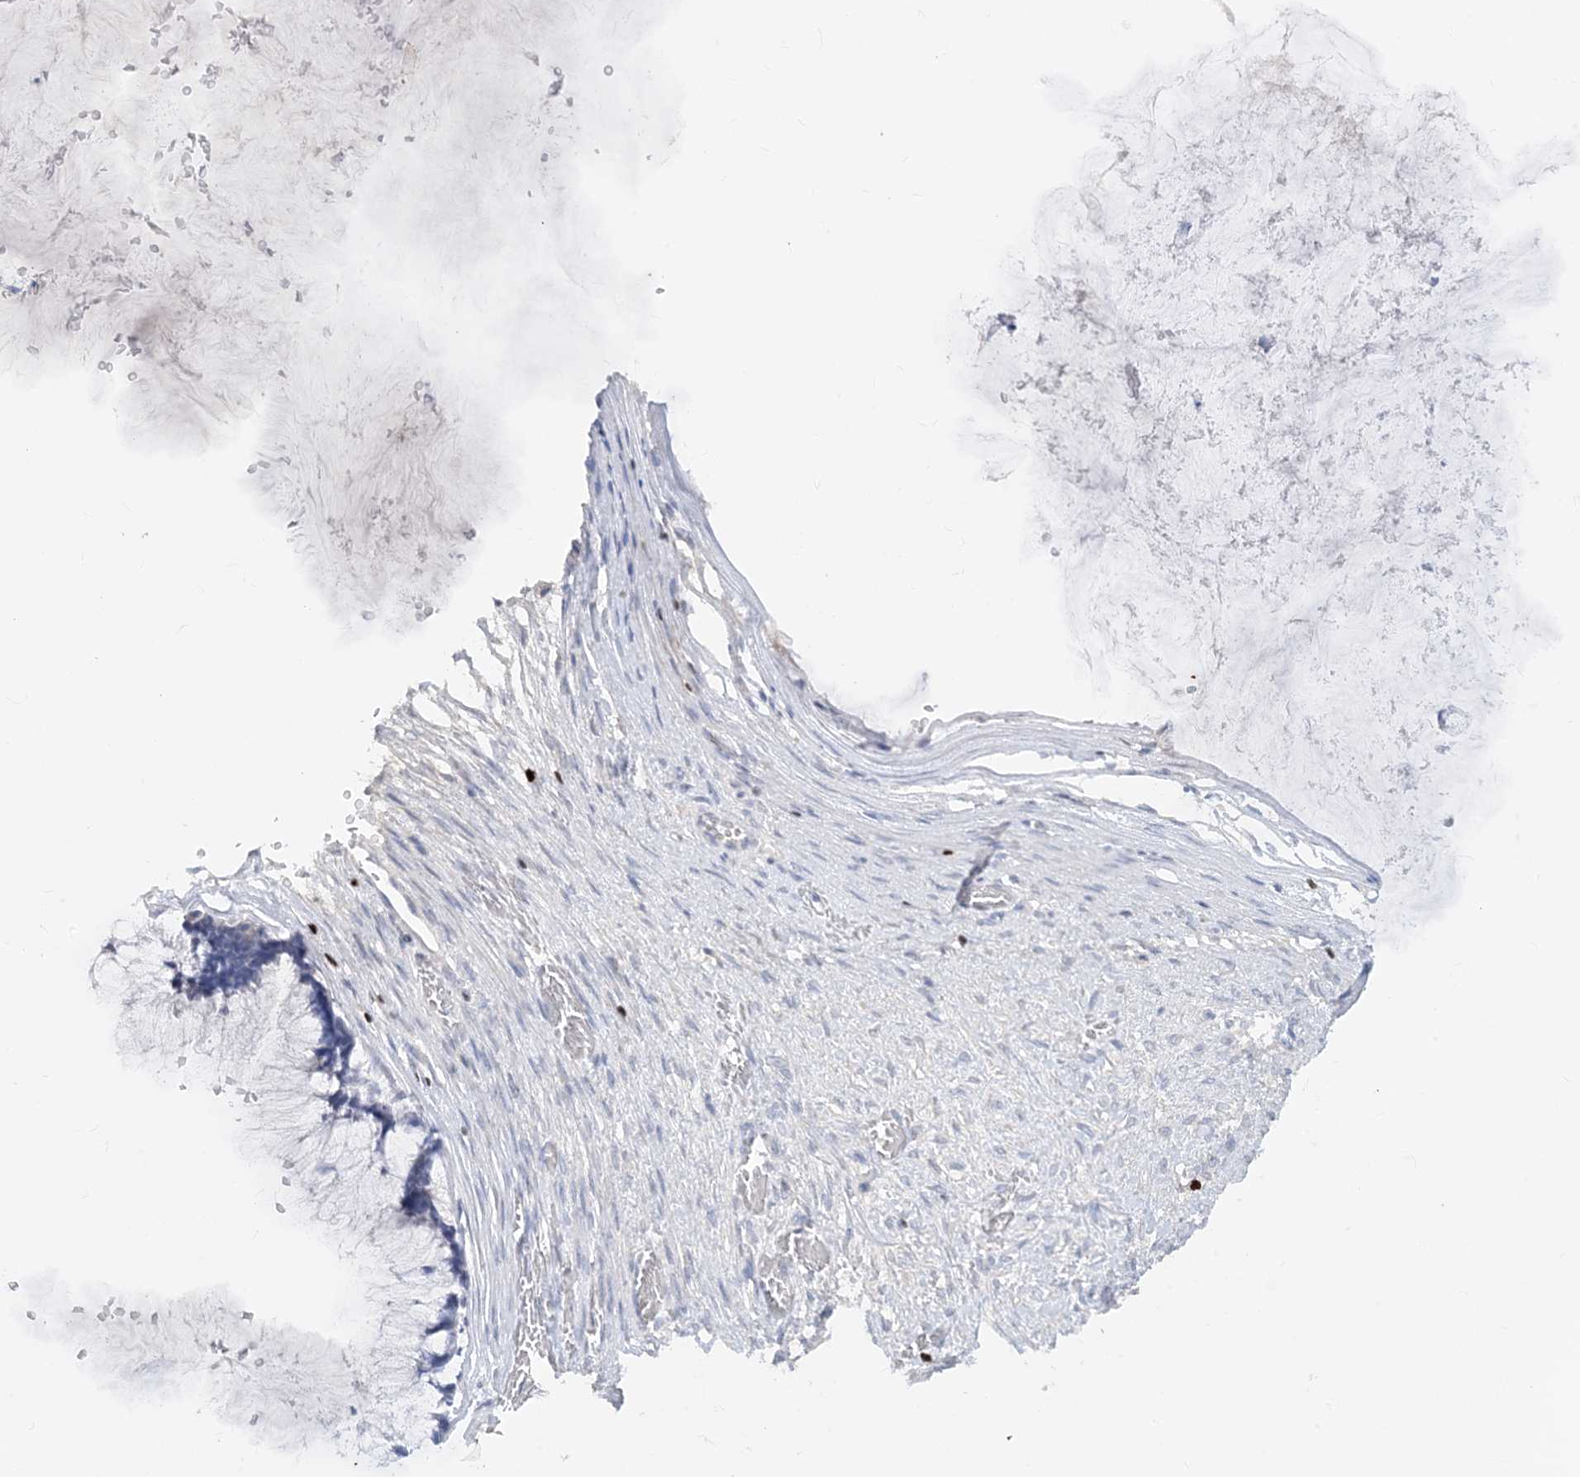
{"staining": {"intensity": "negative", "quantity": "none", "location": "none"}, "tissue": "ovarian cancer", "cell_type": "Tumor cells", "image_type": "cancer", "snomed": [{"axis": "morphology", "description": "Cystadenocarcinoma, mucinous, NOS"}, {"axis": "topography", "description": "Ovary"}], "caption": "There is no significant positivity in tumor cells of ovarian mucinous cystadenocarcinoma.", "gene": "TBX21", "patient": {"sex": "female", "age": 42}}